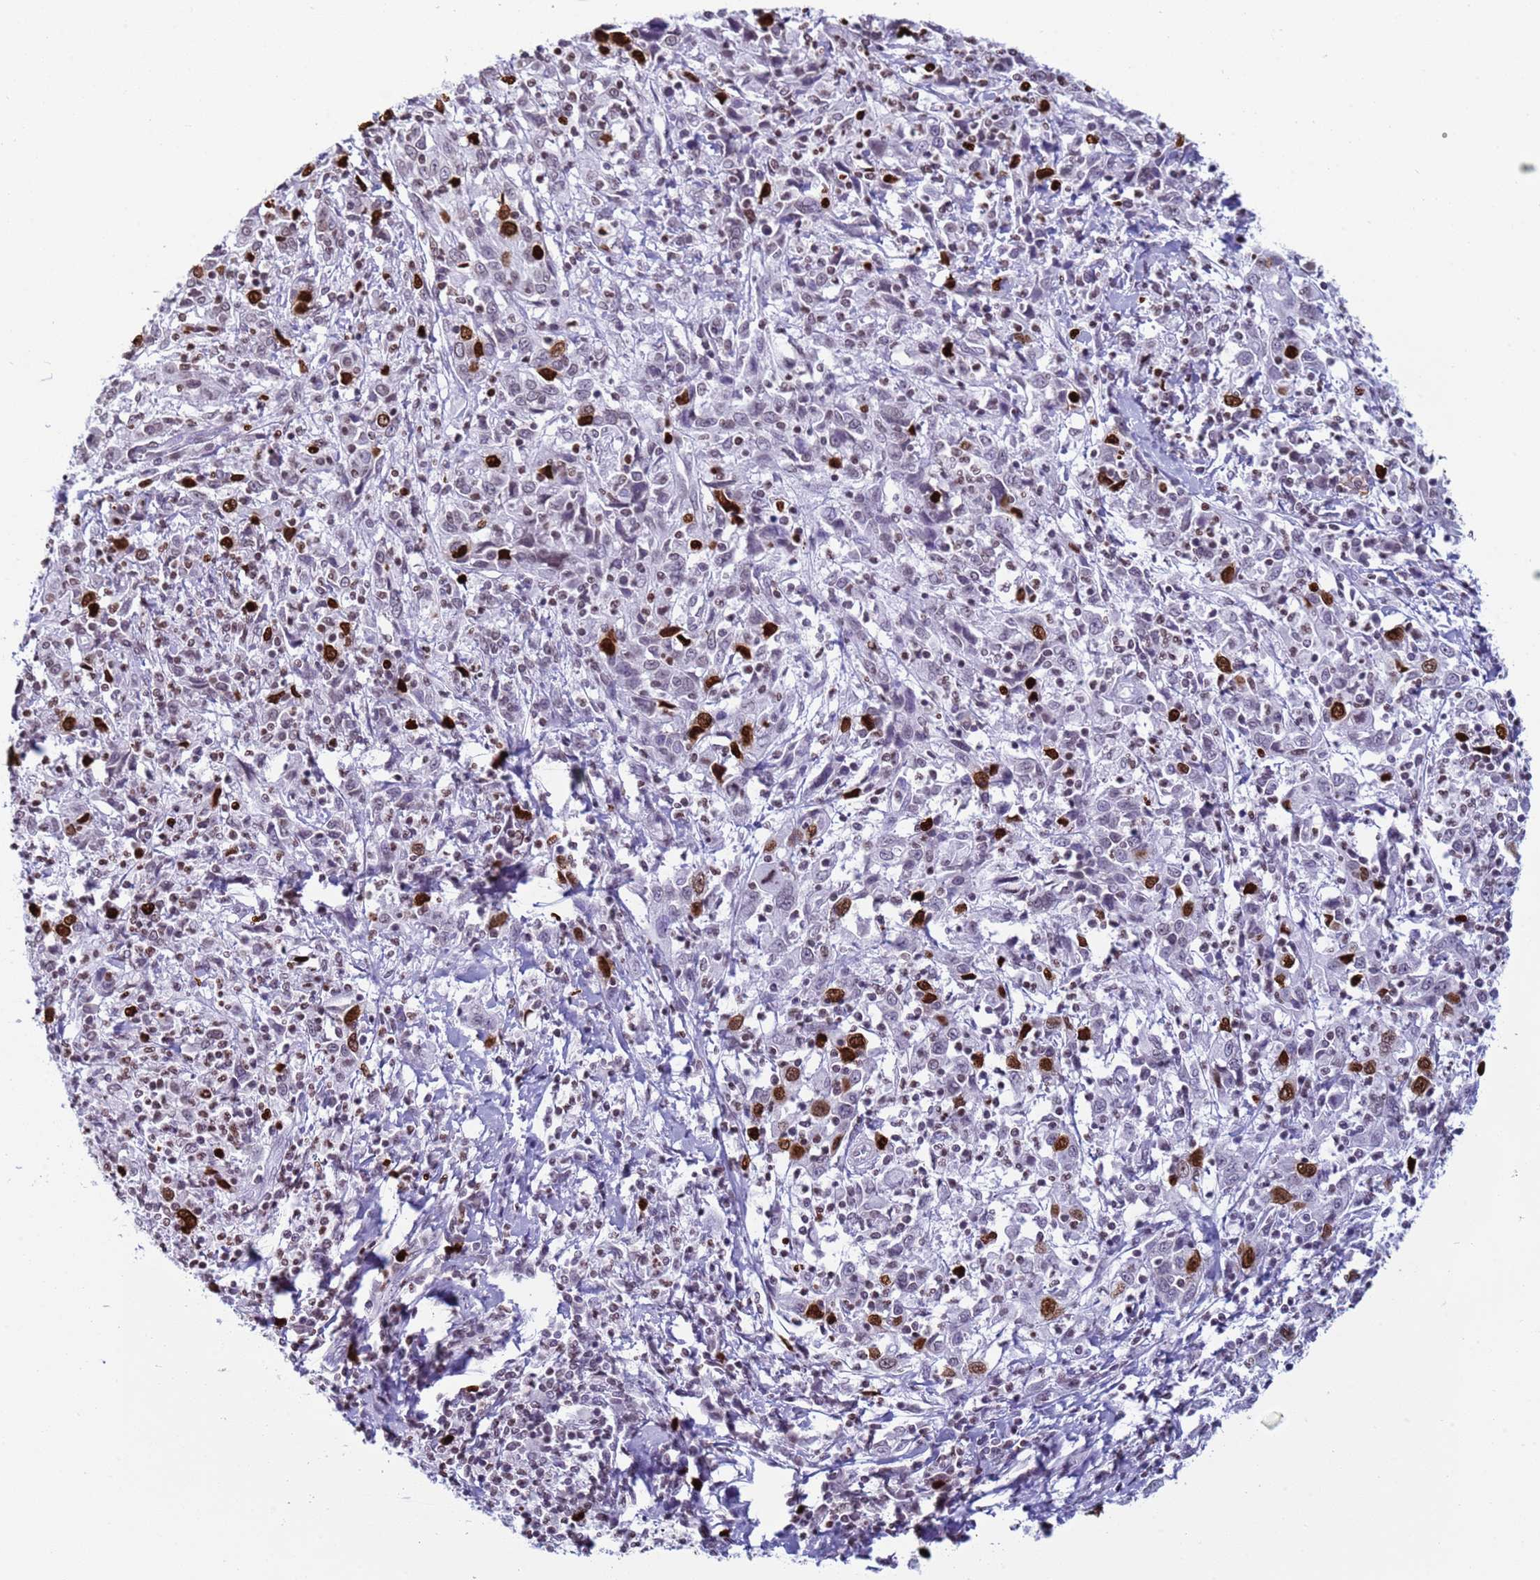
{"staining": {"intensity": "strong", "quantity": "<25%", "location": "nuclear"}, "tissue": "cervical cancer", "cell_type": "Tumor cells", "image_type": "cancer", "snomed": [{"axis": "morphology", "description": "Squamous cell carcinoma, NOS"}, {"axis": "topography", "description": "Cervix"}], "caption": "Tumor cells exhibit medium levels of strong nuclear staining in about <25% of cells in cervical squamous cell carcinoma. (Stains: DAB in brown, nuclei in blue, Microscopy: brightfield microscopy at high magnification).", "gene": "H4C8", "patient": {"sex": "female", "age": 46}}